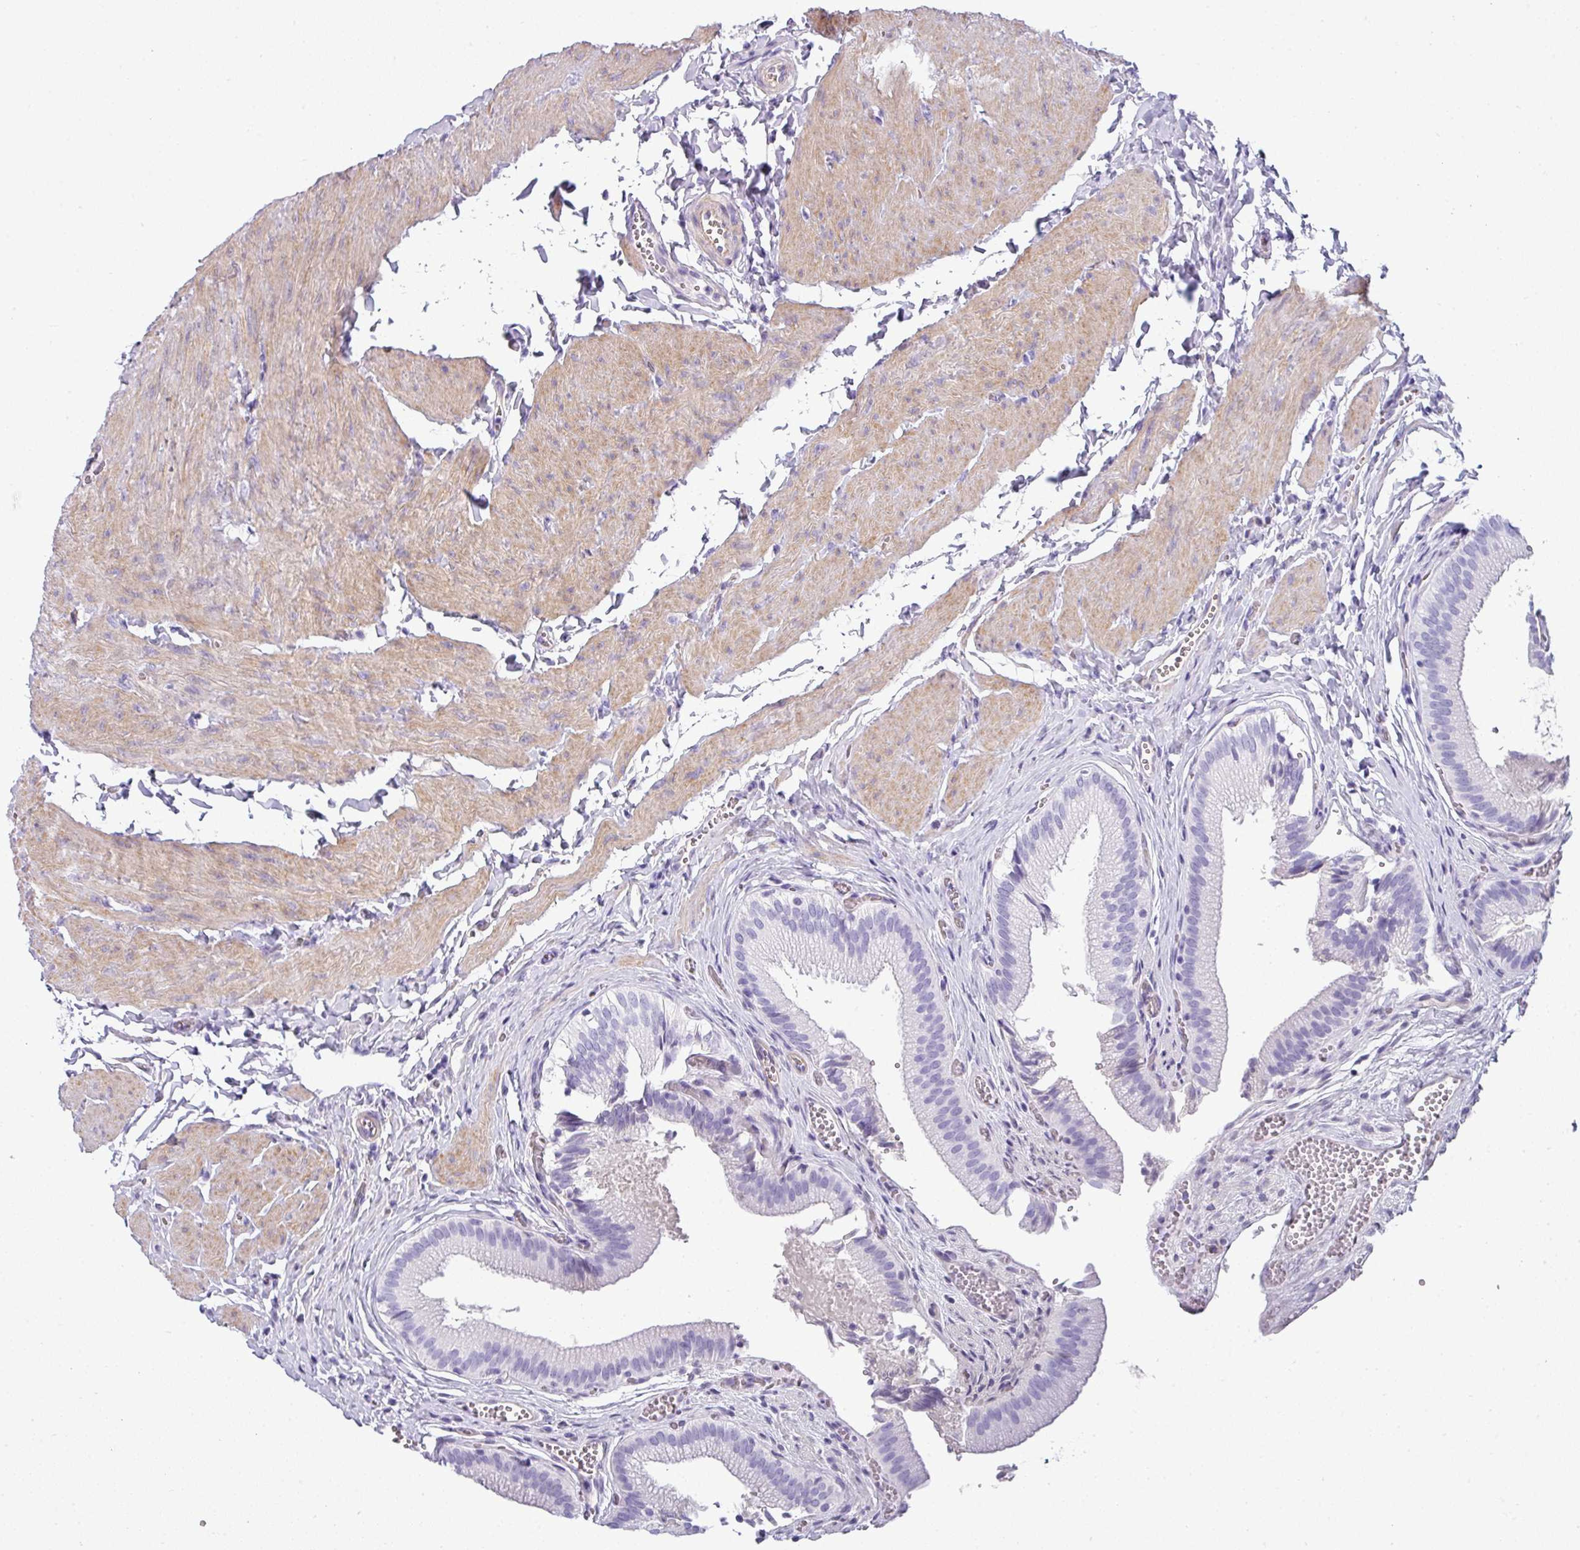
{"staining": {"intensity": "negative", "quantity": "none", "location": "none"}, "tissue": "gallbladder", "cell_type": "Glandular cells", "image_type": "normal", "snomed": [{"axis": "morphology", "description": "Normal tissue, NOS"}, {"axis": "topography", "description": "Gallbladder"}, {"axis": "topography", "description": "Peripheral nerve tissue"}], "caption": "Protein analysis of benign gallbladder shows no significant expression in glandular cells. (IHC, brightfield microscopy, high magnification).", "gene": "VCX2", "patient": {"sex": "male", "age": 17}}